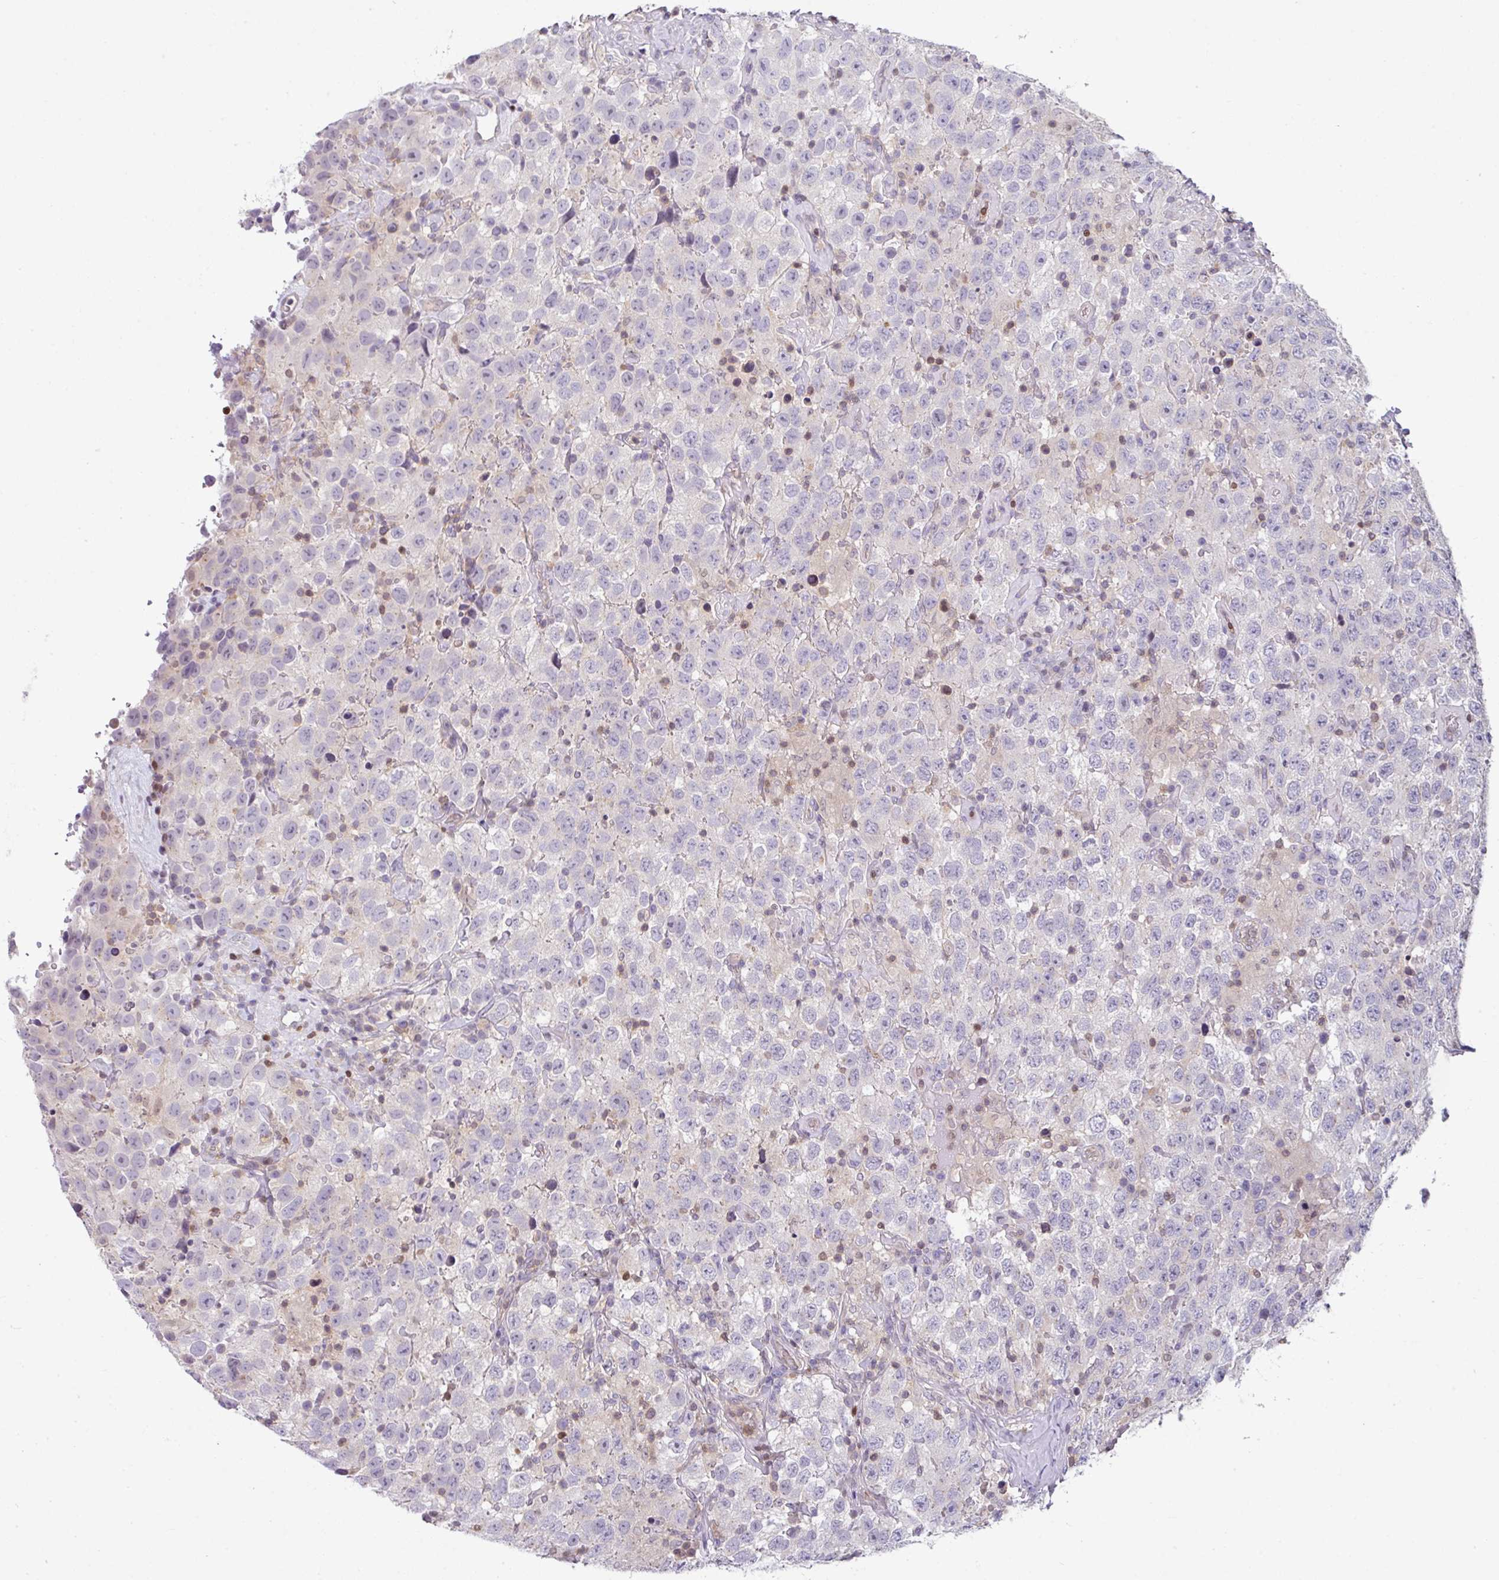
{"staining": {"intensity": "negative", "quantity": "none", "location": "none"}, "tissue": "testis cancer", "cell_type": "Tumor cells", "image_type": "cancer", "snomed": [{"axis": "morphology", "description": "Seminoma, NOS"}, {"axis": "topography", "description": "Testis"}], "caption": "High magnification brightfield microscopy of testis cancer stained with DAB (brown) and counterstained with hematoxylin (blue): tumor cells show no significant positivity.", "gene": "STAT5A", "patient": {"sex": "male", "age": 41}}